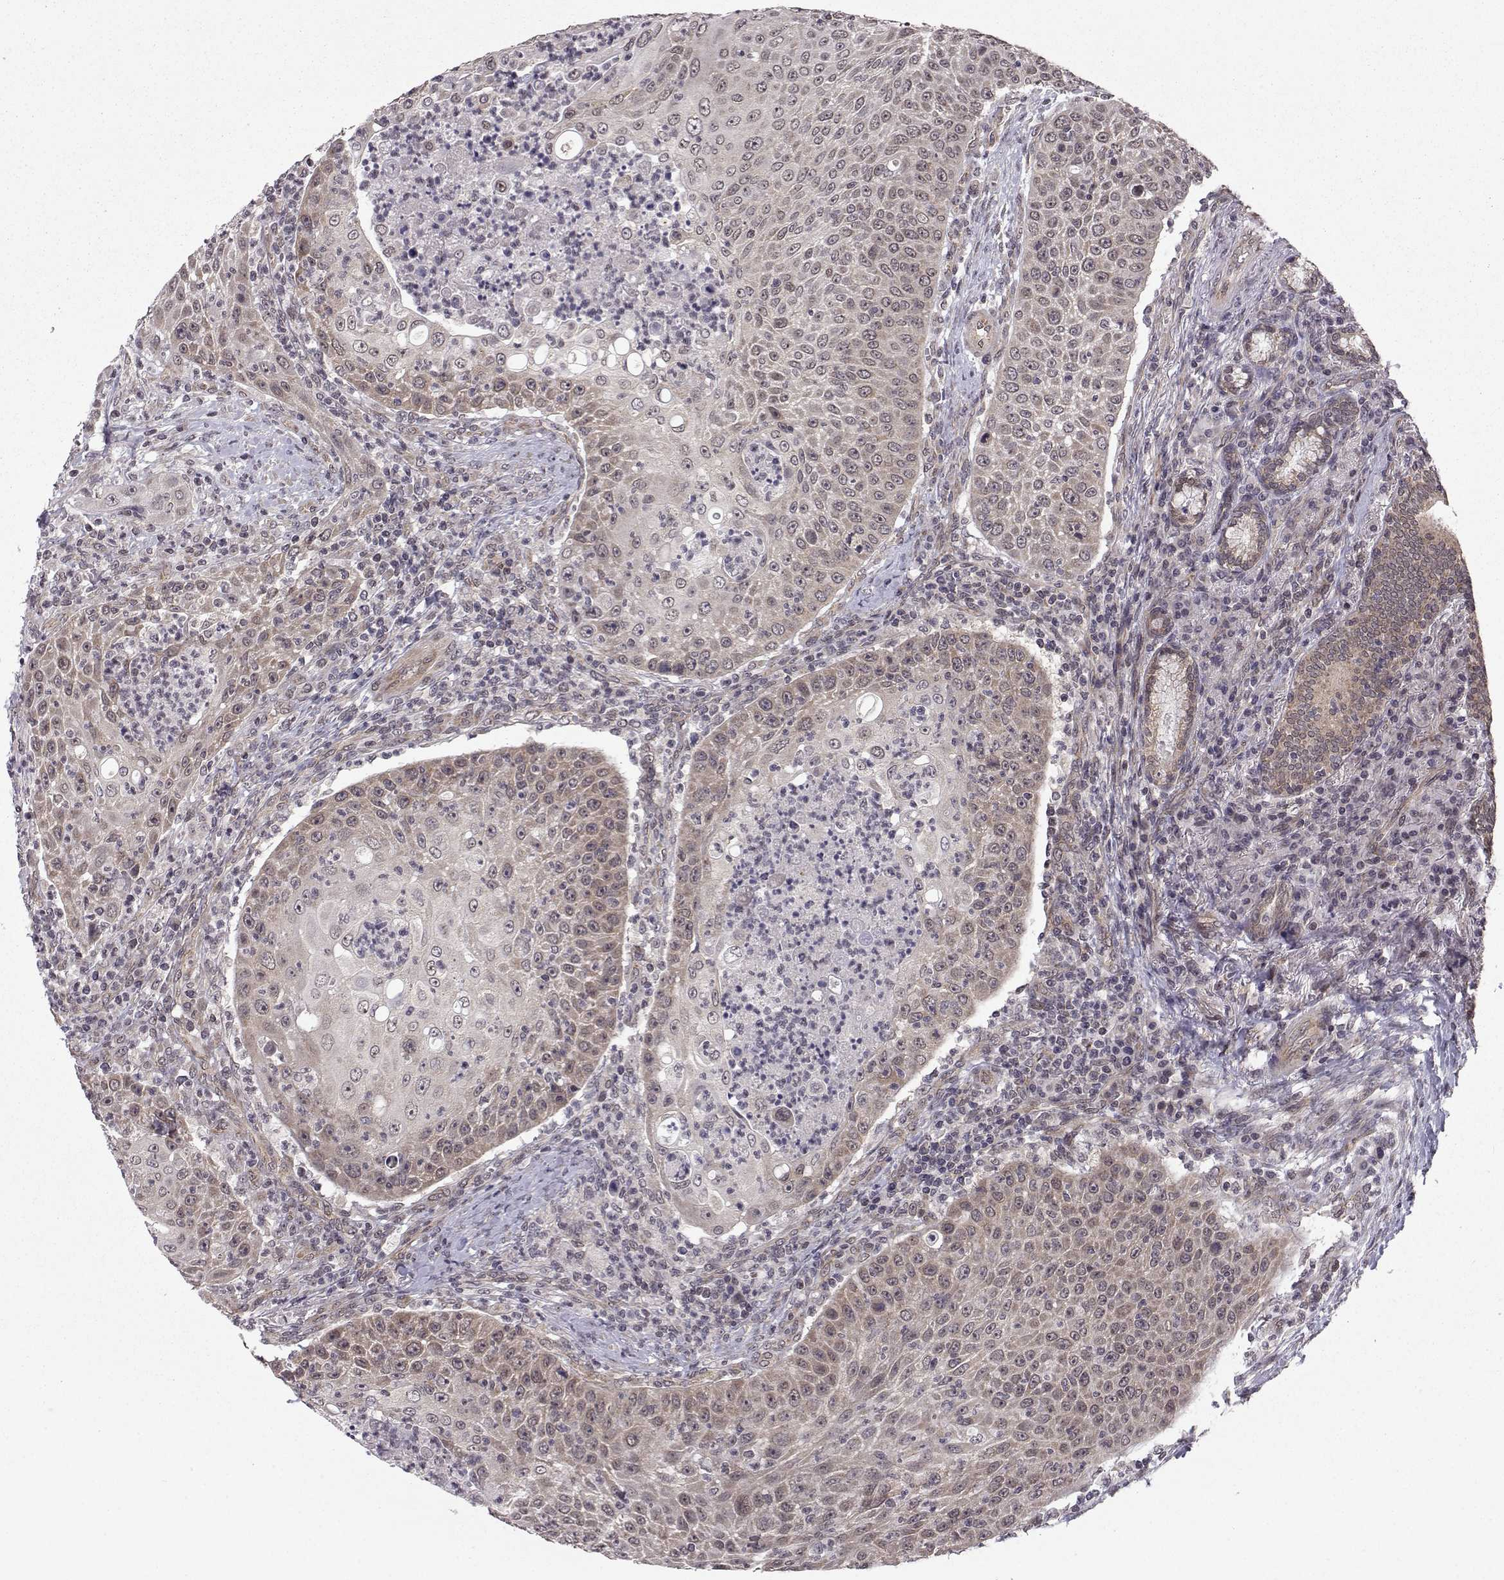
{"staining": {"intensity": "weak", "quantity": ">75%", "location": "cytoplasmic/membranous"}, "tissue": "head and neck cancer", "cell_type": "Tumor cells", "image_type": "cancer", "snomed": [{"axis": "morphology", "description": "Squamous cell carcinoma, NOS"}, {"axis": "topography", "description": "Head-Neck"}], "caption": "Head and neck cancer tissue reveals weak cytoplasmic/membranous positivity in about >75% of tumor cells, visualized by immunohistochemistry.", "gene": "PKN2", "patient": {"sex": "male", "age": 69}}